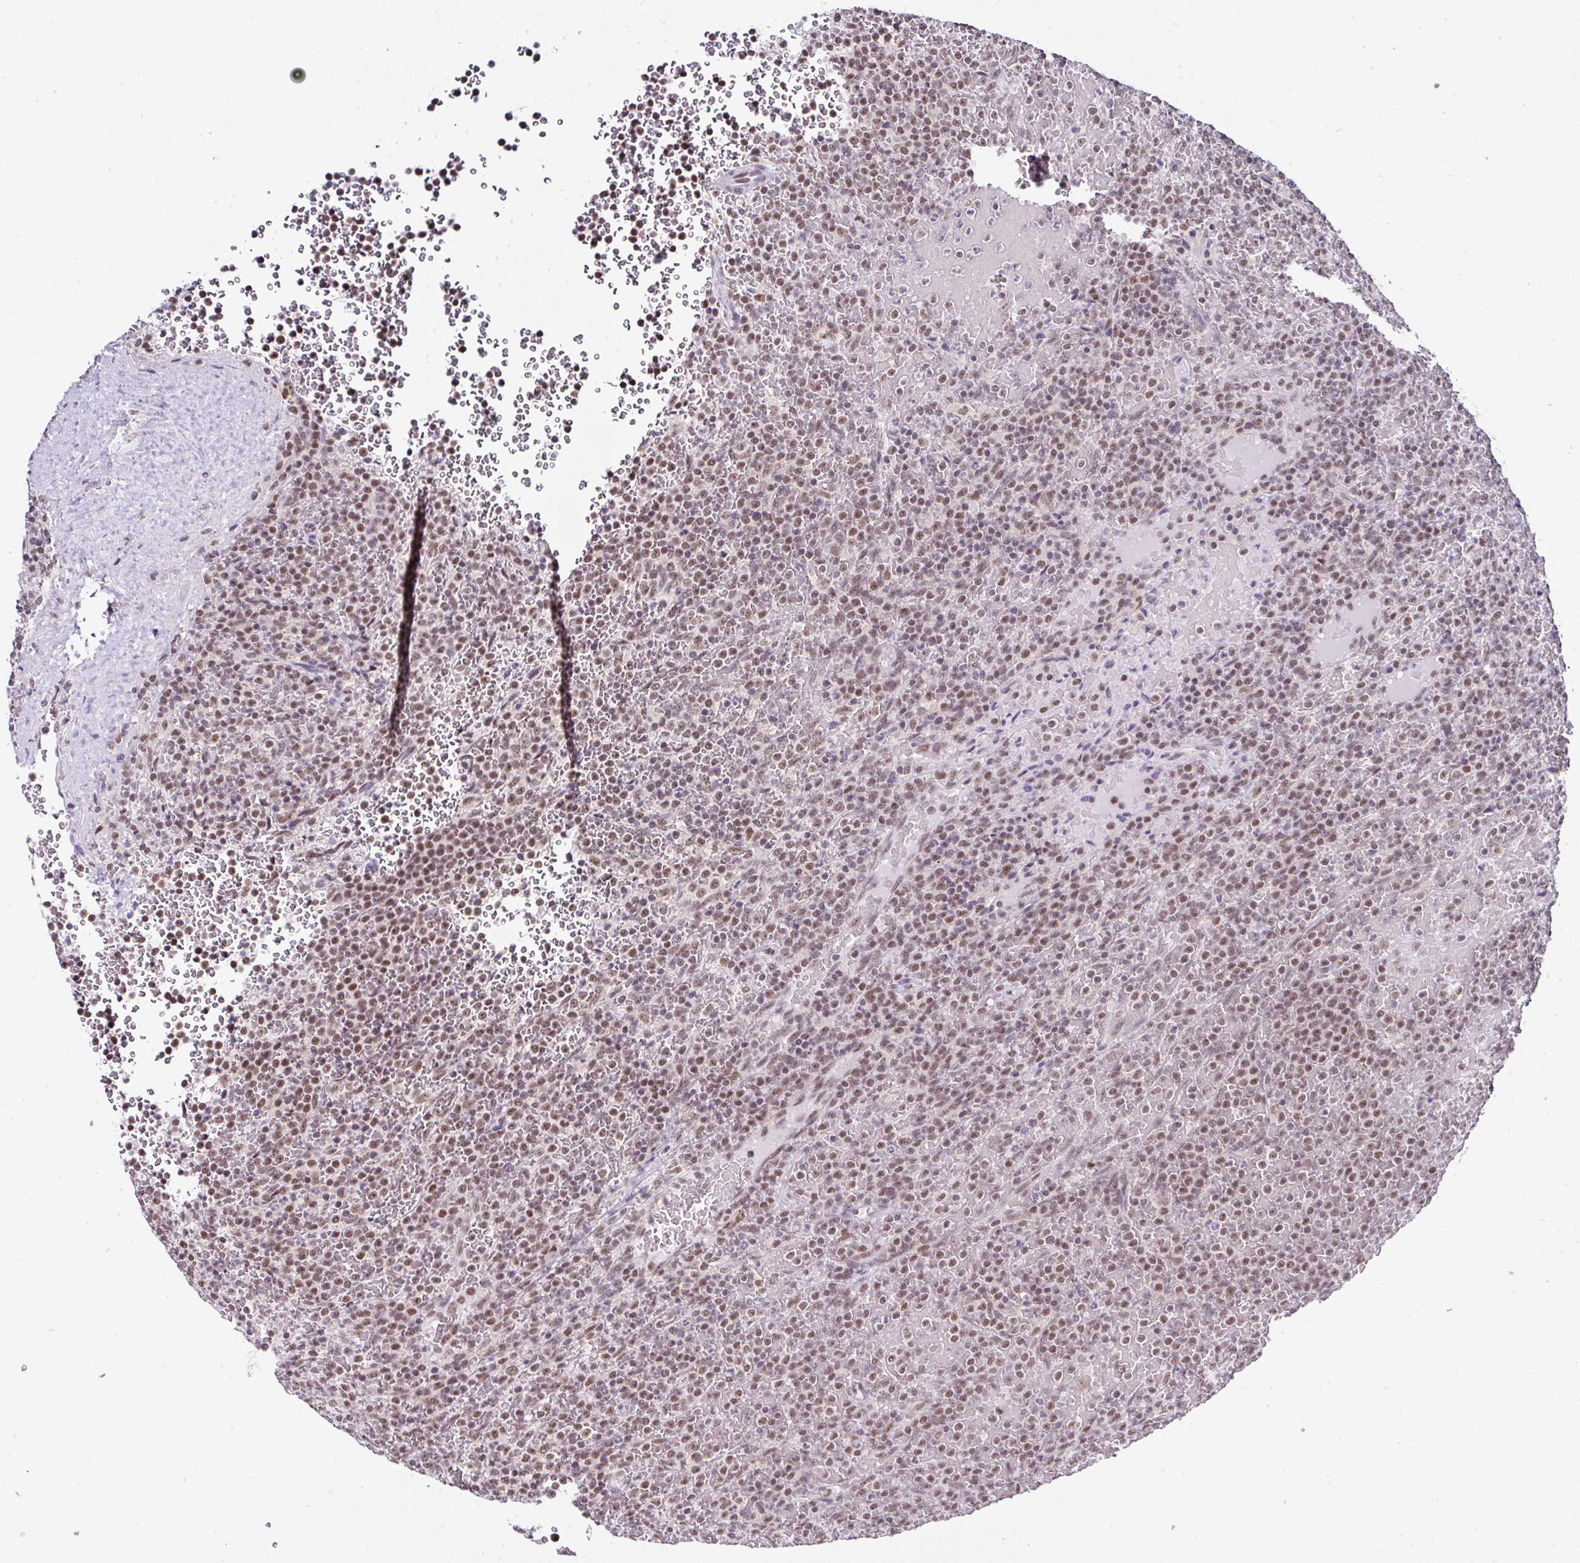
{"staining": {"intensity": "moderate", "quantity": ">75%", "location": "nuclear"}, "tissue": "lymphoma", "cell_type": "Tumor cells", "image_type": "cancer", "snomed": [{"axis": "morphology", "description": "Malignant lymphoma, non-Hodgkin's type, Low grade"}, {"axis": "topography", "description": "Spleen"}], "caption": "Moderate nuclear positivity is identified in approximately >75% of tumor cells in low-grade malignant lymphoma, non-Hodgkin's type. (DAB IHC with brightfield microscopy, high magnification).", "gene": "PTPN2", "patient": {"sex": "male", "age": 60}}